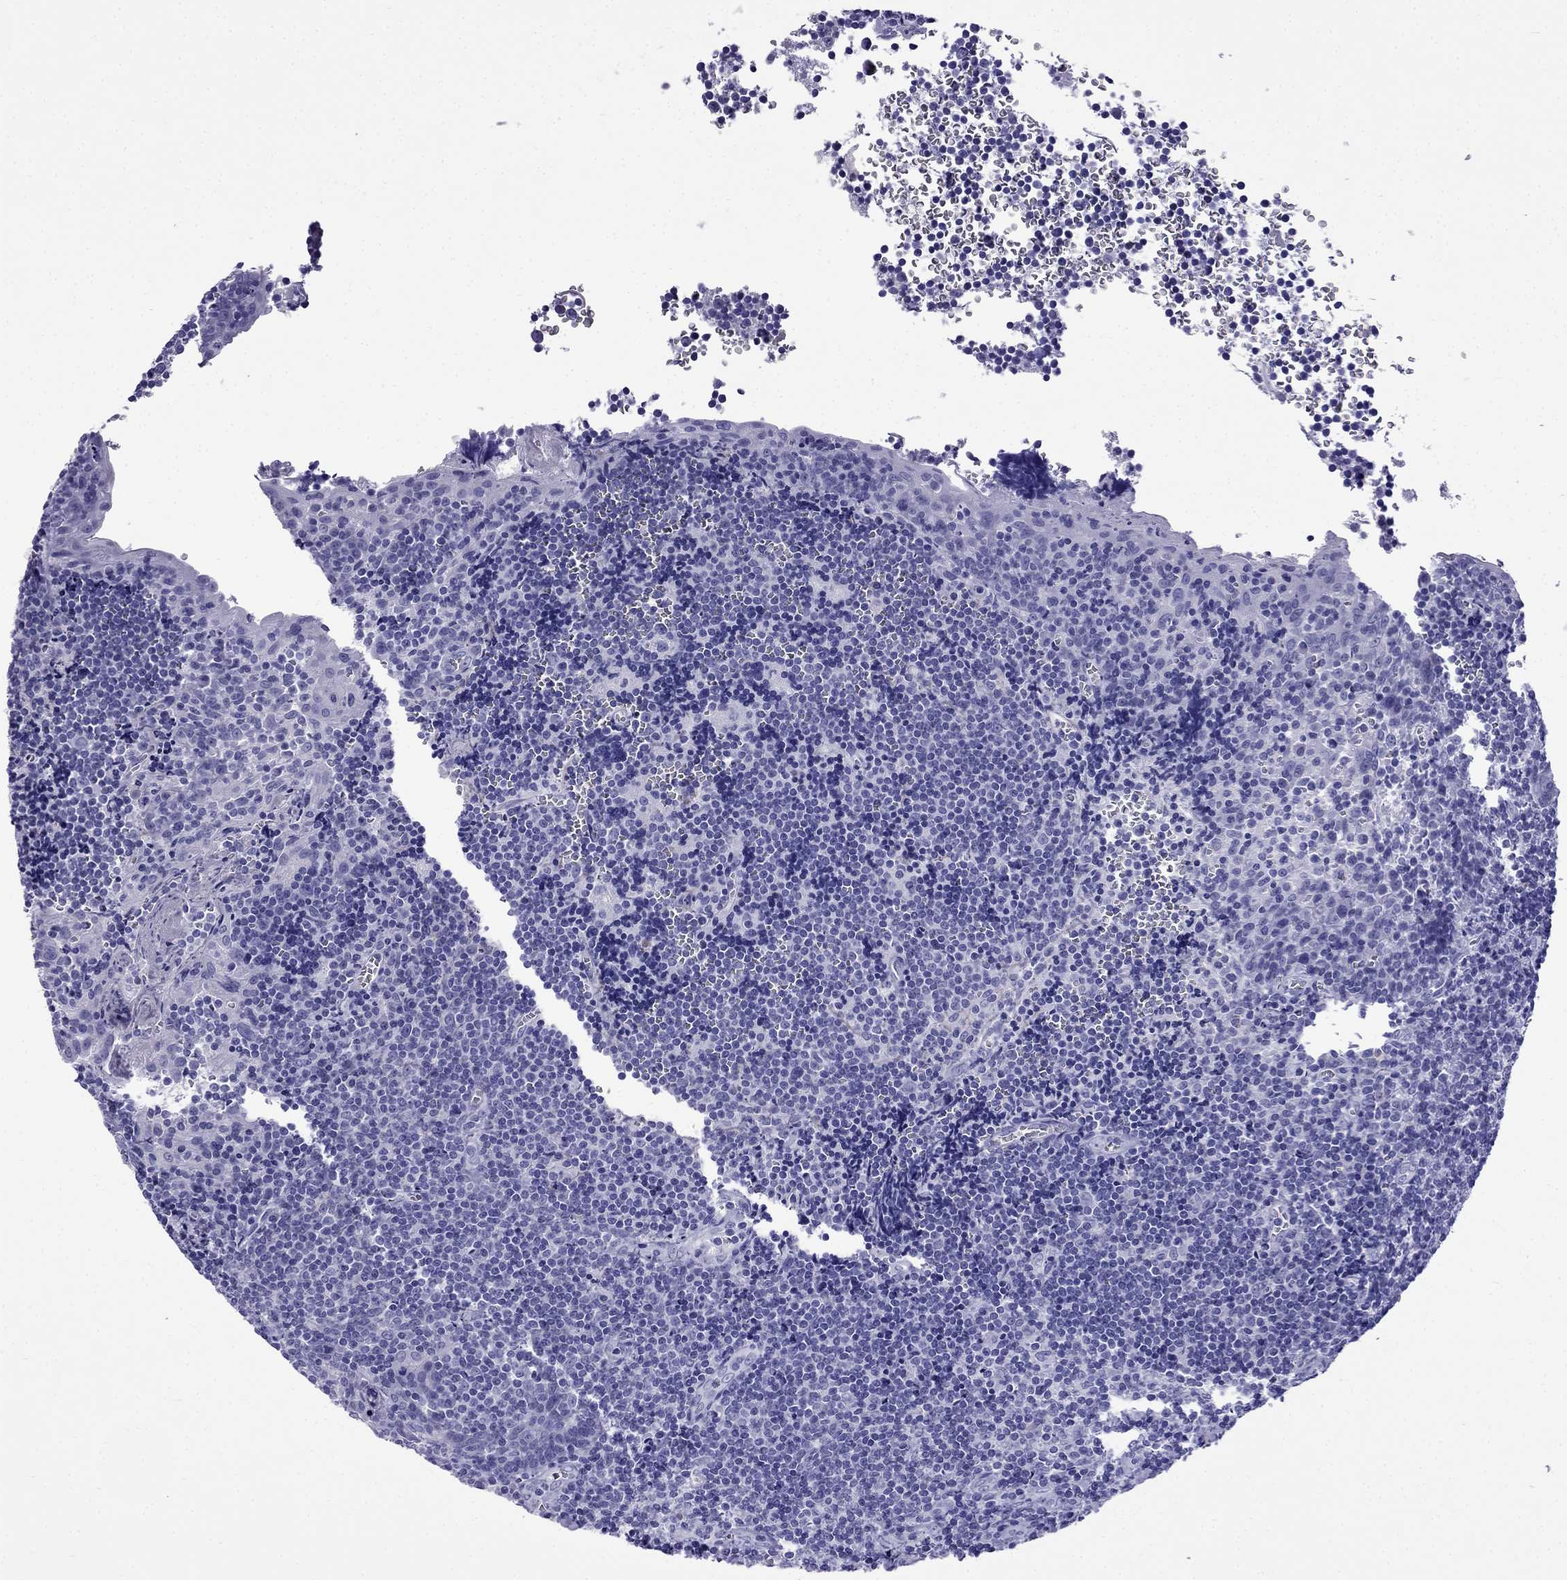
{"staining": {"intensity": "negative", "quantity": "none", "location": "none"}, "tissue": "tonsil", "cell_type": "Germinal center cells", "image_type": "normal", "snomed": [{"axis": "morphology", "description": "Normal tissue, NOS"}, {"axis": "morphology", "description": "Inflammation, NOS"}, {"axis": "topography", "description": "Tonsil"}], "caption": "DAB immunohistochemical staining of normal tonsil shows no significant positivity in germinal center cells.", "gene": "ARR3", "patient": {"sex": "female", "age": 31}}